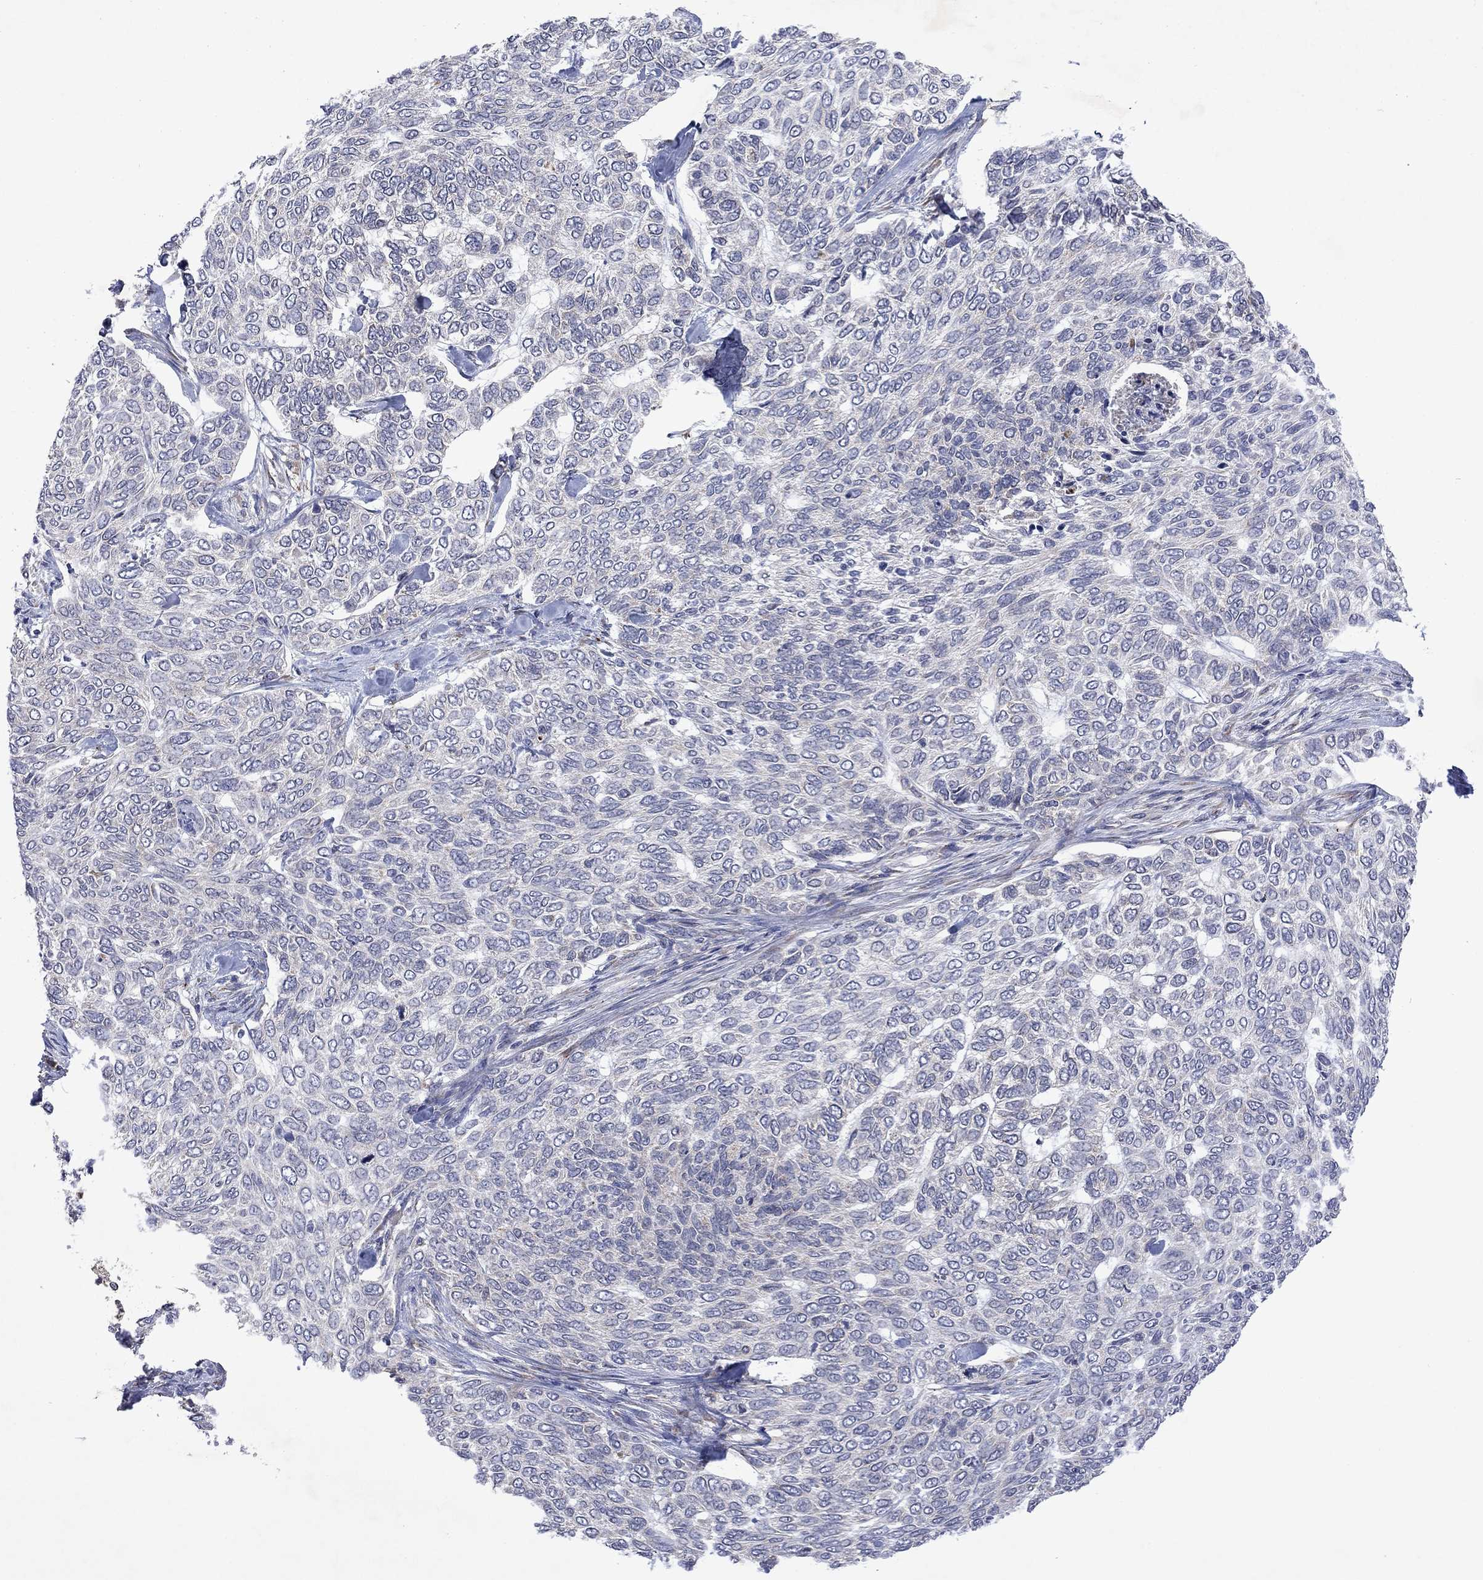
{"staining": {"intensity": "negative", "quantity": "none", "location": "none"}, "tissue": "skin cancer", "cell_type": "Tumor cells", "image_type": "cancer", "snomed": [{"axis": "morphology", "description": "Basal cell carcinoma"}, {"axis": "topography", "description": "Skin"}], "caption": "Image shows no protein positivity in tumor cells of basal cell carcinoma (skin) tissue. (Stains: DAB (3,3'-diaminobenzidine) immunohistochemistry with hematoxylin counter stain, Microscopy: brightfield microscopy at high magnification).", "gene": "TMEM97", "patient": {"sex": "female", "age": 65}}